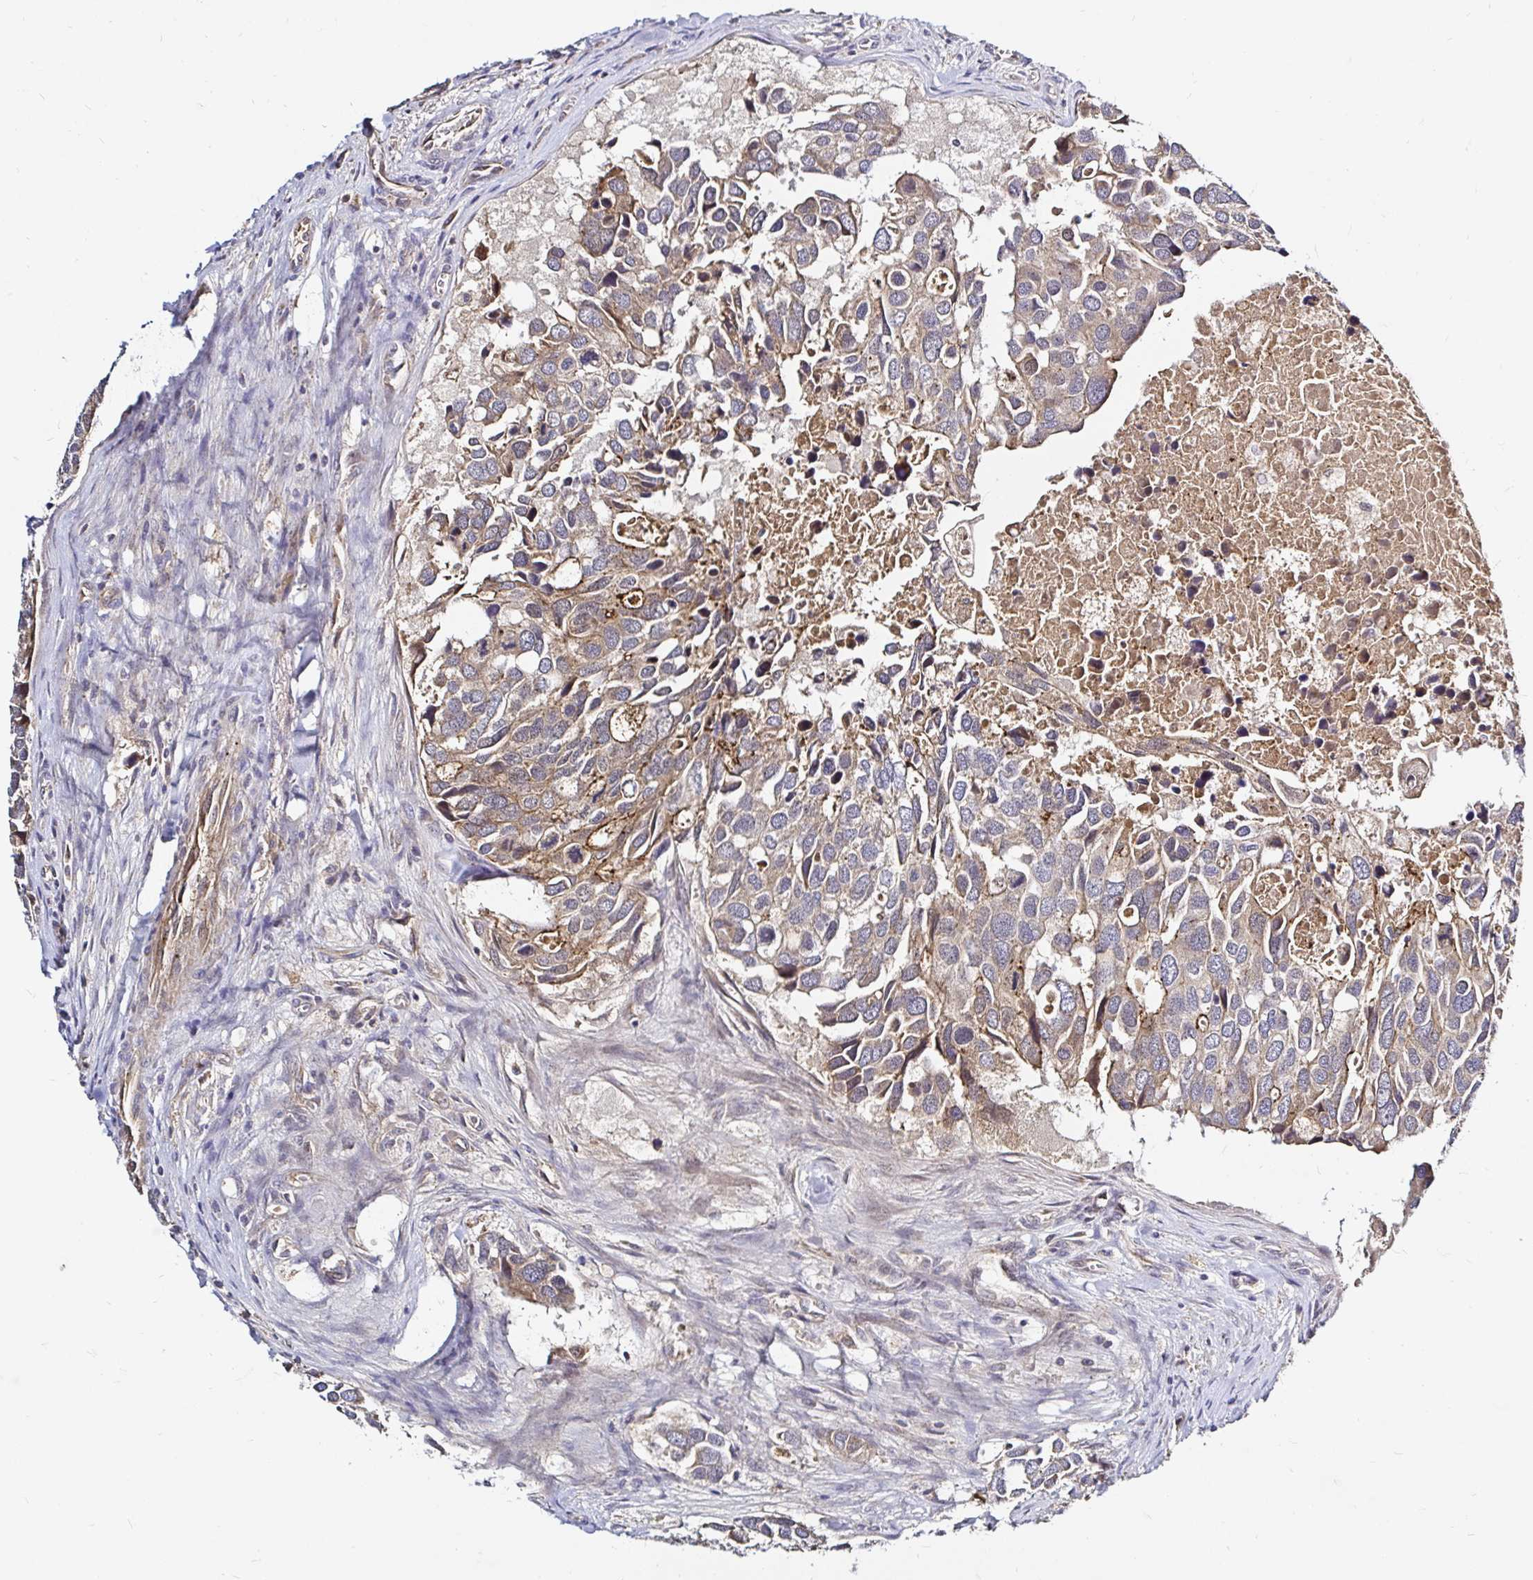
{"staining": {"intensity": "moderate", "quantity": "25%-75%", "location": "cytoplasmic/membranous"}, "tissue": "breast cancer", "cell_type": "Tumor cells", "image_type": "cancer", "snomed": [{"axis": "morphology", "description": "Duct carcinoma"}, {"axis": "topography", "description": "Breast"}], "caption": "A brown stain labels moderate cytoplasmic/membranous expression of a protein in breast cancer tumor cells. Using DAB (3,3'-diaminobenzidine) (brown) and hematoxylin (blue) stains, captured at high magnification using brightfield microscopy.", "gene": "ARHGEF37", "patient": {"sex": "female", "age": 83}}